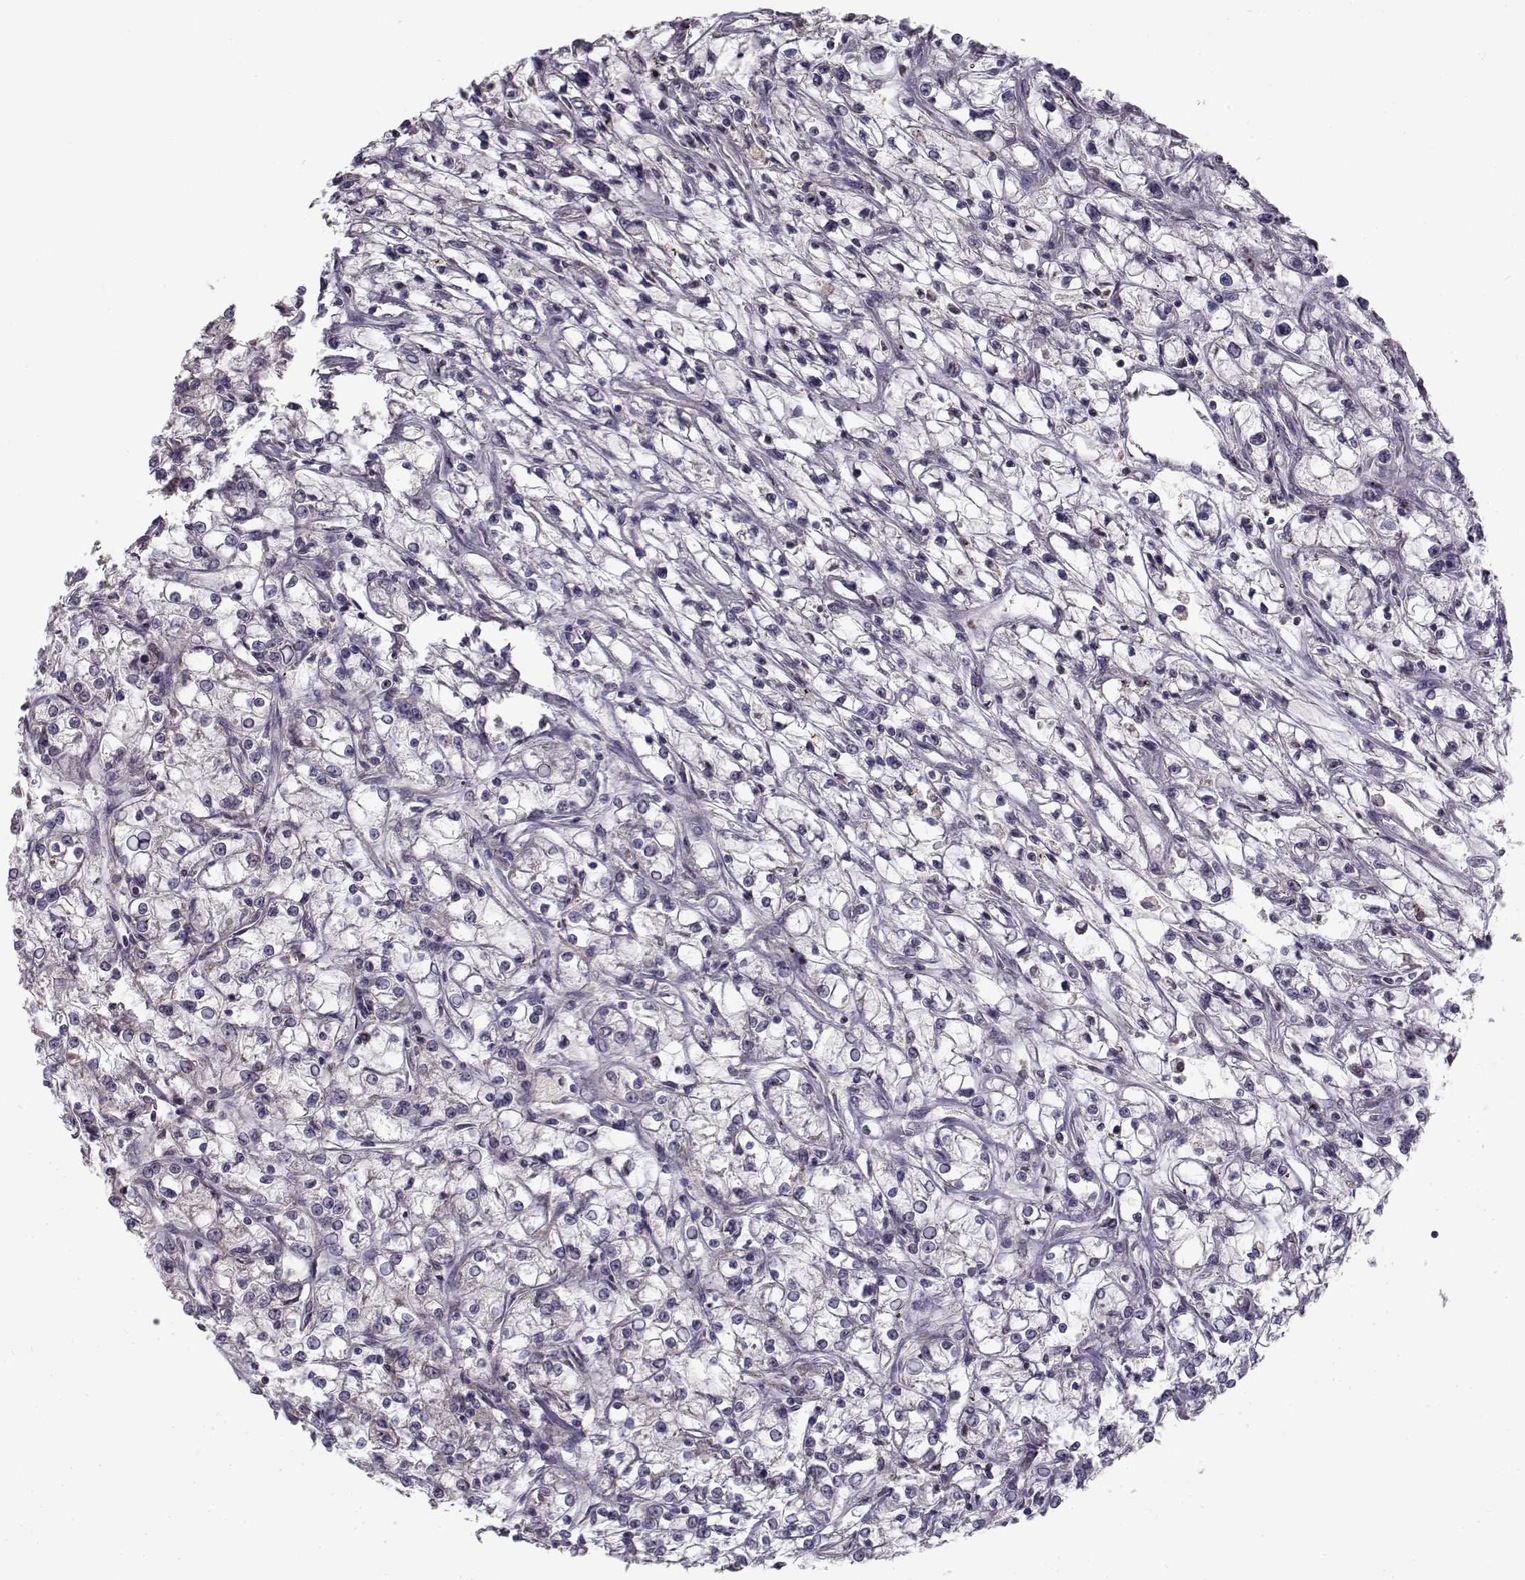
{"staining": {"intensity": "negative", "quantity": "none", "location": "none"}, "tissue": "renal cancer", "cell_type": "Tumor cells", "image_type": "cancer", "snomed": [{"axis": "morphology", "description": "Adenocarcinoma, NOS"}, {"axis": "topography", "description": "Kidney"}], "caption": "Histopathology image shows no protein staining in tumor cells of renal cancer (adenocarcinoma) tissue.", "gene": "ENTPD8", "patient": {"sex": "female", "age": 59}}